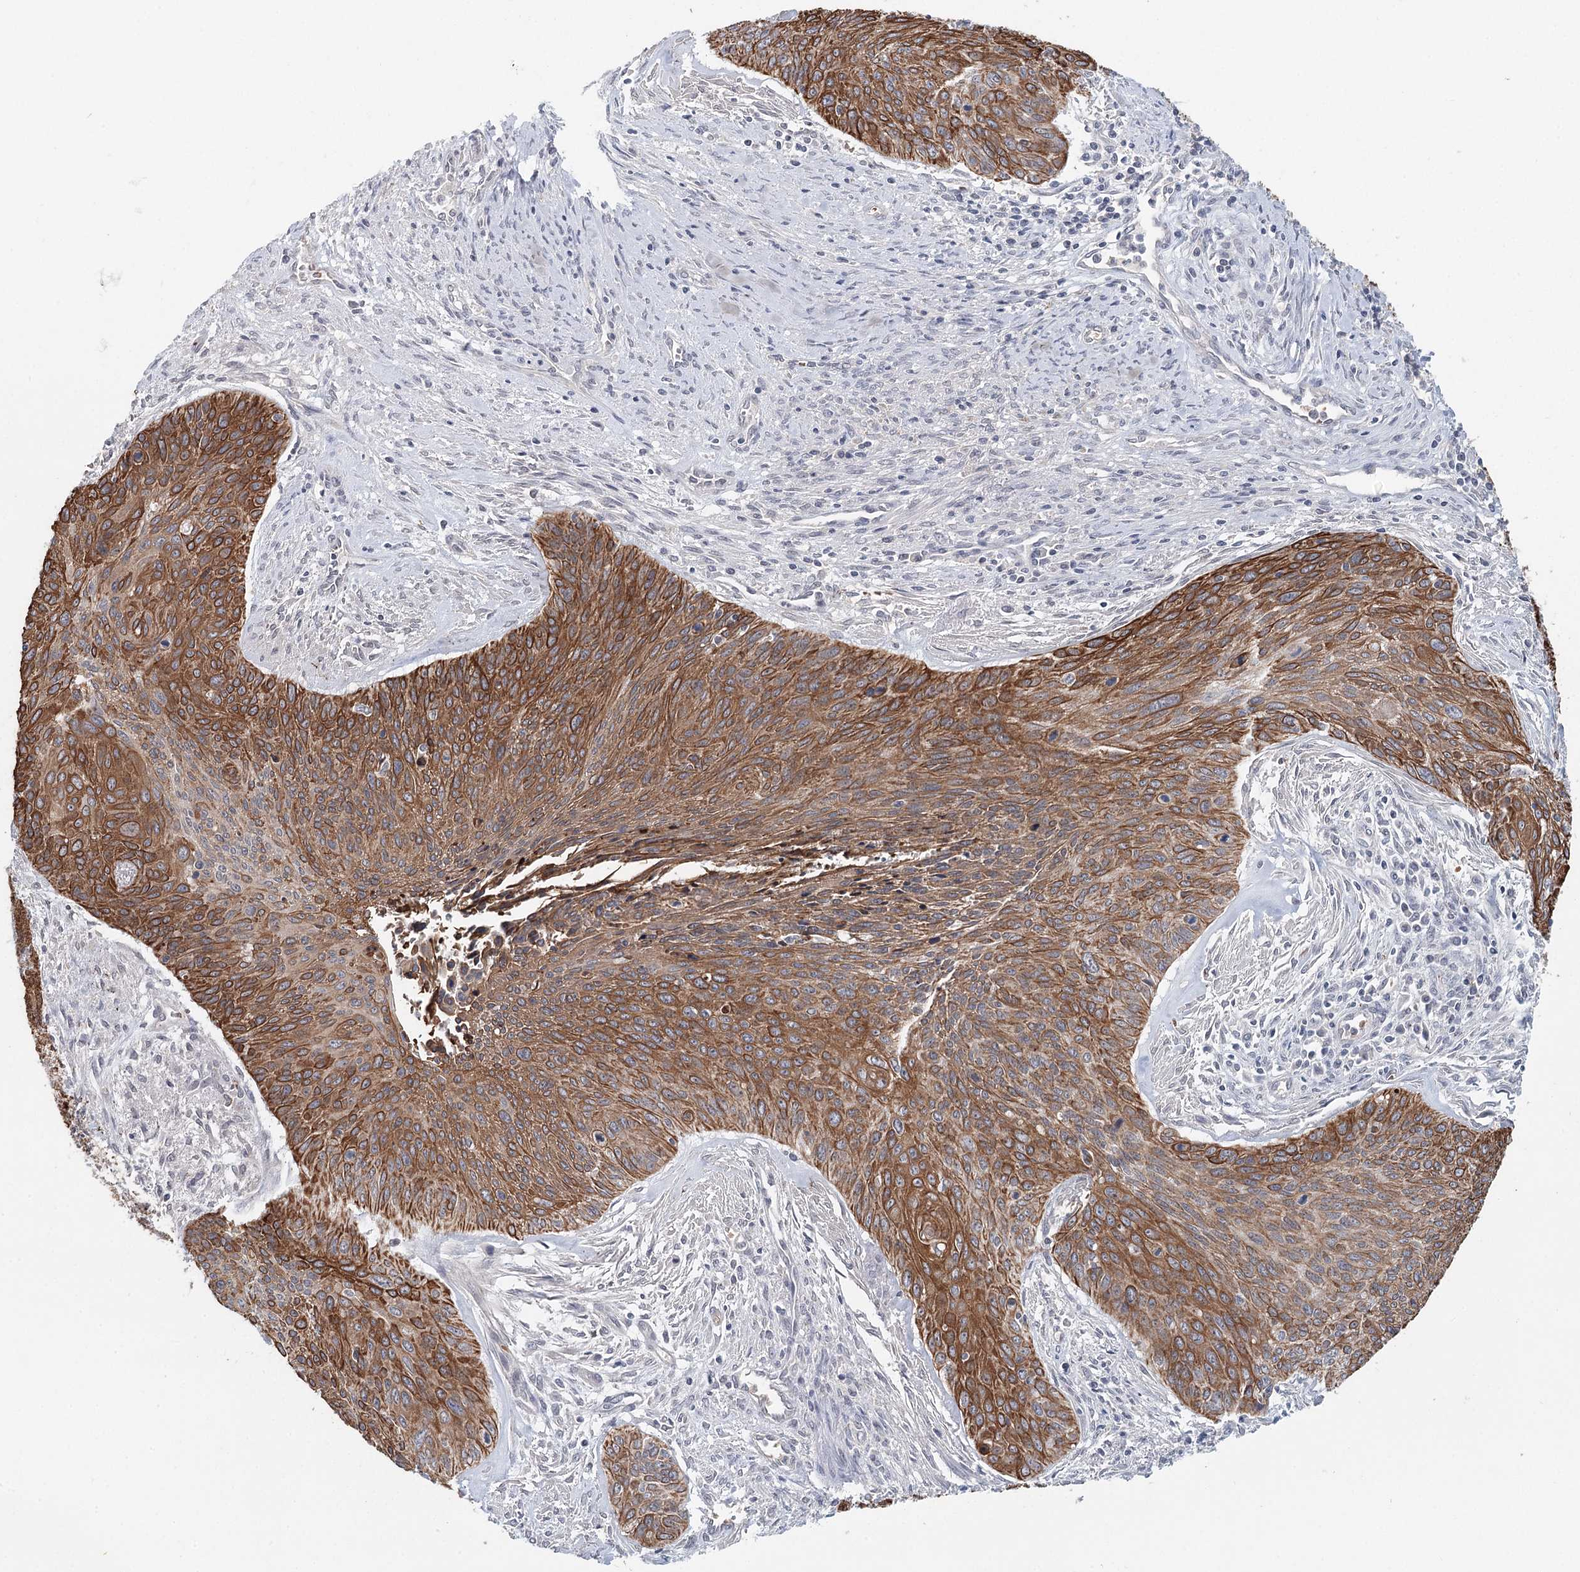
{"staining": {"intensity": "strong", "quantity": ">75%", "location": "cytoplasmic/membranous"}, "tissue": "cervical cancer", "cell_type": "Tumor cells", "image_type": "cancer", "snomed": [{"axis": "morphology", "description": "Squamous cell carcinoma, NOS"}, {"axis": "topography", "description": "Cervix"}], "caption": "Squamous cell carcinoma (cervical) stained with immunohistochemistry exhibits strong cytoplasmic/membranous positivity in approximately >75% of tumor cells.", "gene": "FBXO7", "patient": {"sex": "female", "age": 55}}